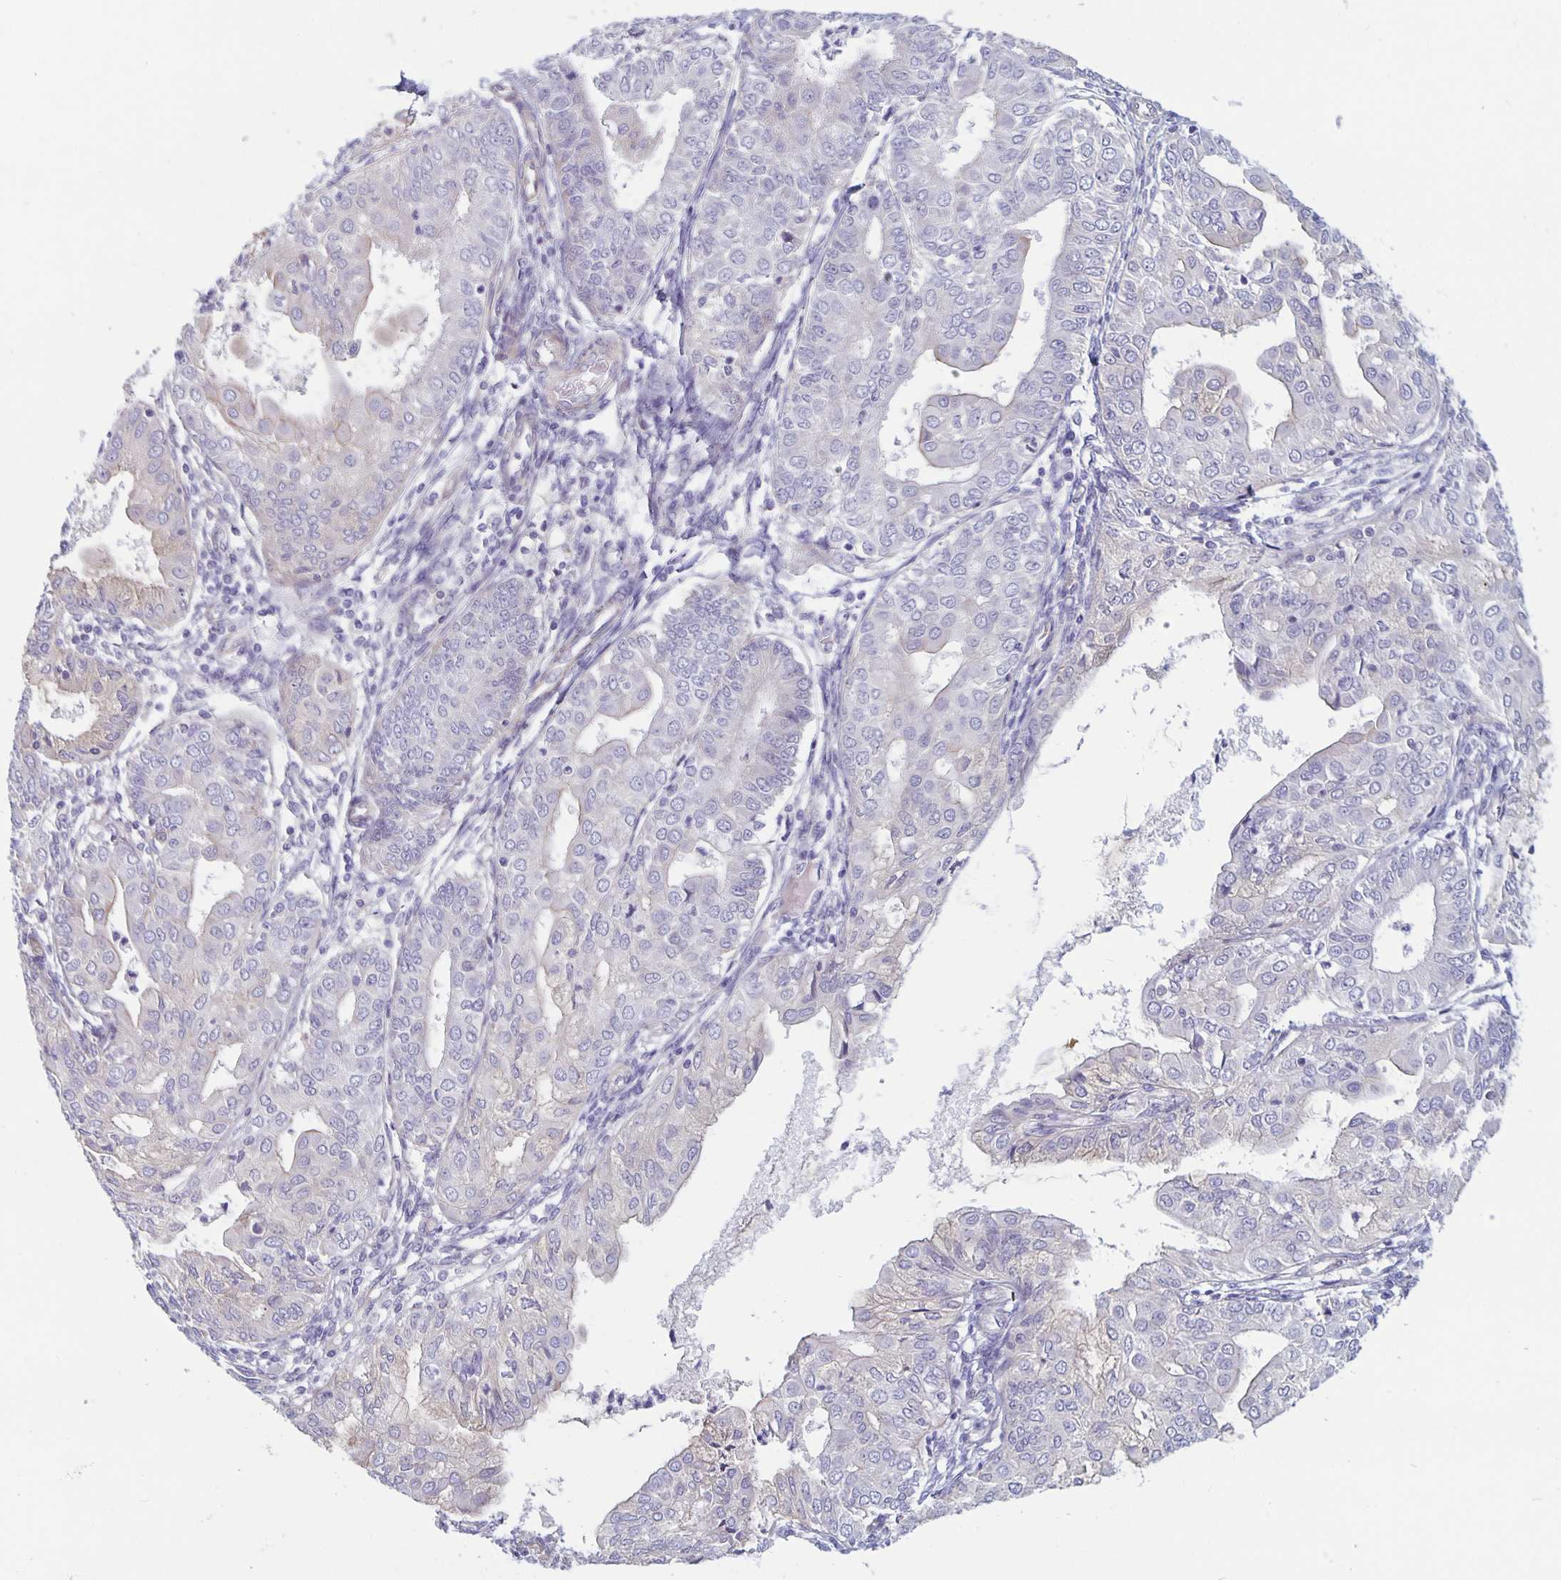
{"staining": {"intensity": "negative", "quantity": "none", "location": "none"}, "tissue": "endometrial cancer", "cell_type": "Tumor cells", "image_type": "cancer", "snomed": [{"axis": "morphology", "description": "Adenocarcinoma, NOS"}, {"axis": "topography", "description": "Endometrium"}], "caption": "DAB (3,3'-diaminobenzidine) immunohistochemical staining of human adenocarcinoma (endometrial) exhibits no significant expression in tumor cells.", "gene": "PLCB3", "patient": {"sex": "female", "age": 68}}